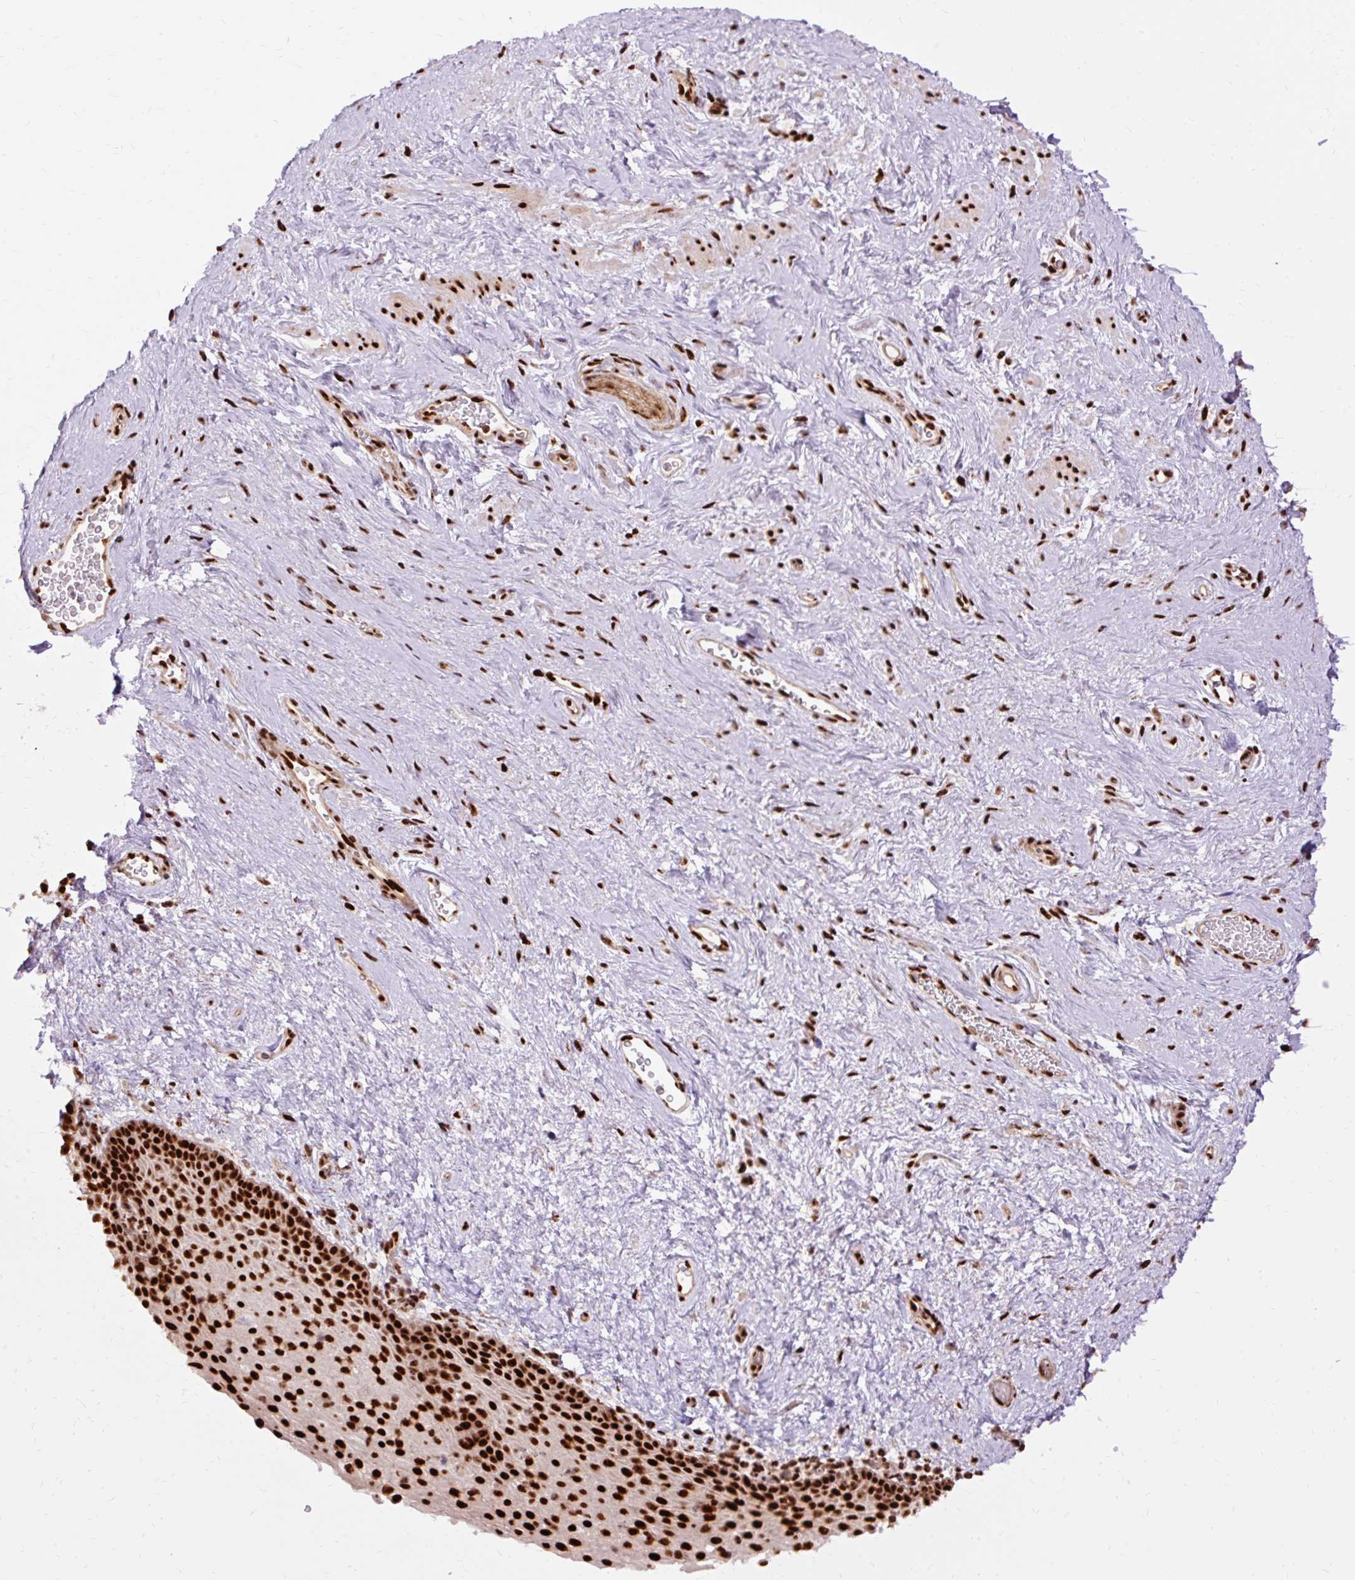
{"staining": {"intensity": "strong", "quantity": ">75%", "location": "nuclear"}, "tissue": "vagina", "cell_type": "Squamous epithelial cells", "image_type": "normal", "snomed": [{"axis": "morphology", "description": "Normal tissue, NOS"}, {"axis": "topography", "description": "Vagina"}], "caption": "Squamous epithelial cells show high levels of strong nuclear expression in about >75% of cells in unremarkable human vagina. The staining was performed using DAB, with brown indicating positive protein expression. Nuclei are stained blue with hematoxylin.", "gene": "MECOM", "patient": {"sex": "female", "age": 61}}